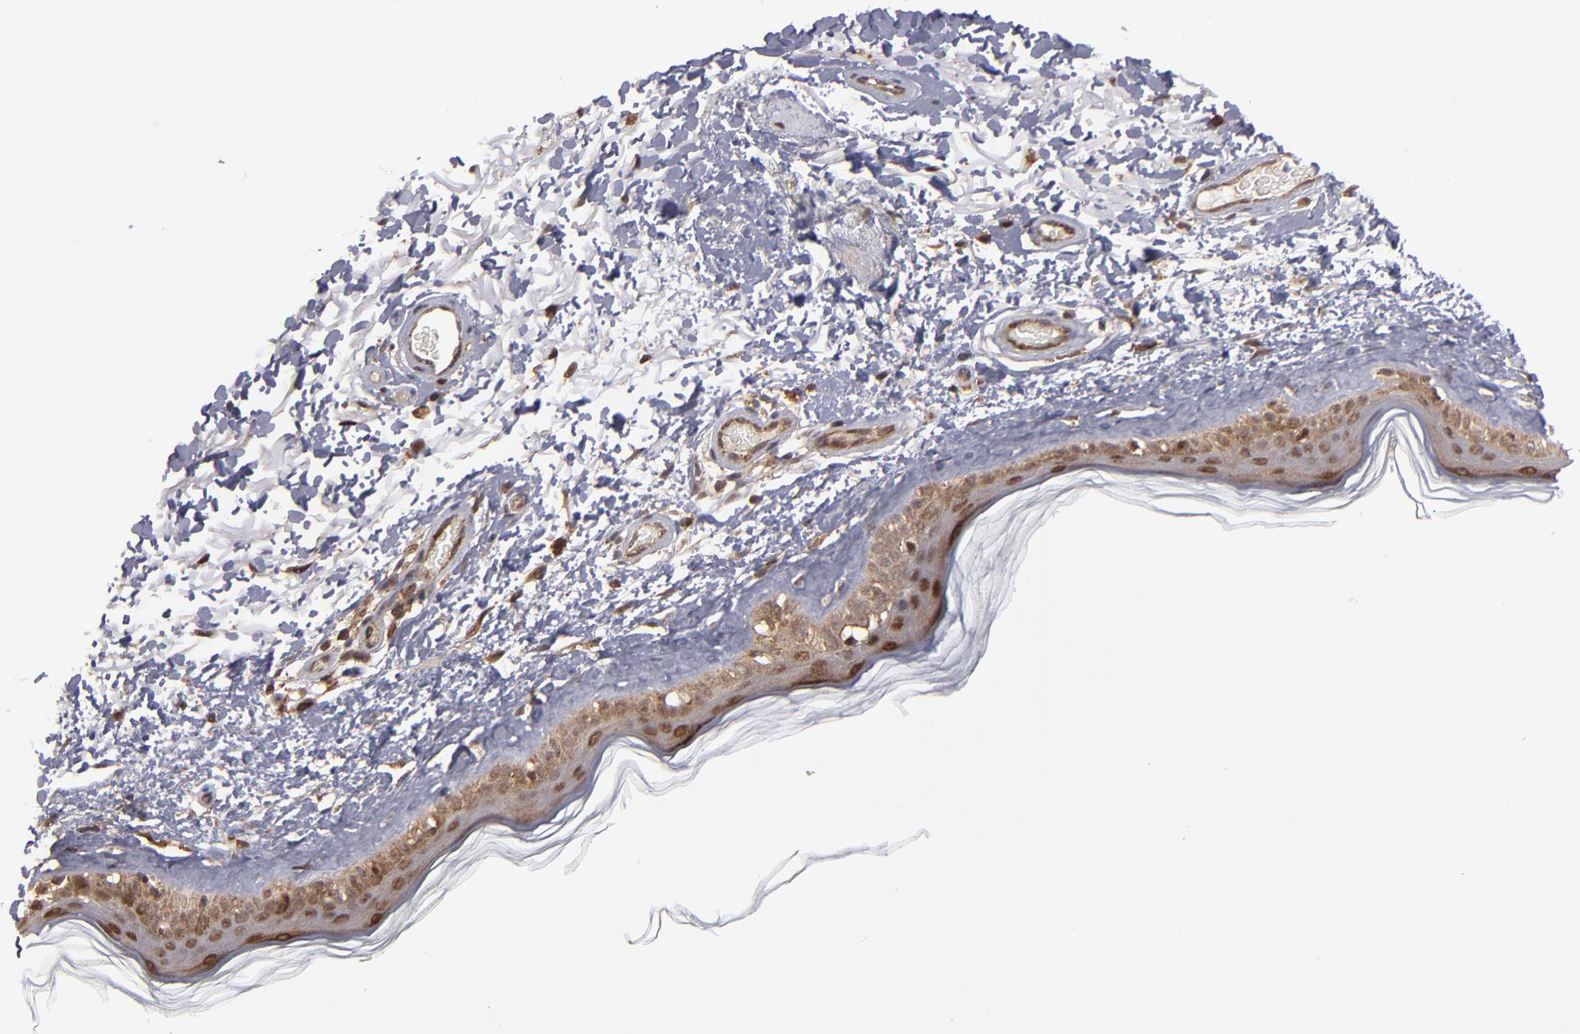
{"staining": {"intensity": "moderate", "quantity": ">75%", "location": "cytoplasmic/membranous,nuclear"}, "tissue": "skin", "cell_type": "Fibroblasts", "image_type": "normal", "snomed": [{"axis": "morphology", "description": "Normal tissue, NOS"}, {"axis": "topography", "description": "Skin"}], "caption": "DAB immunohistochemical staining of benign human skin displays moderate cytoplasmic/membranous,nuclear protein staining in about >75% of fibroblasts.", "gene": "RGS6", "patient": {"sex": "male", "age": 63}}